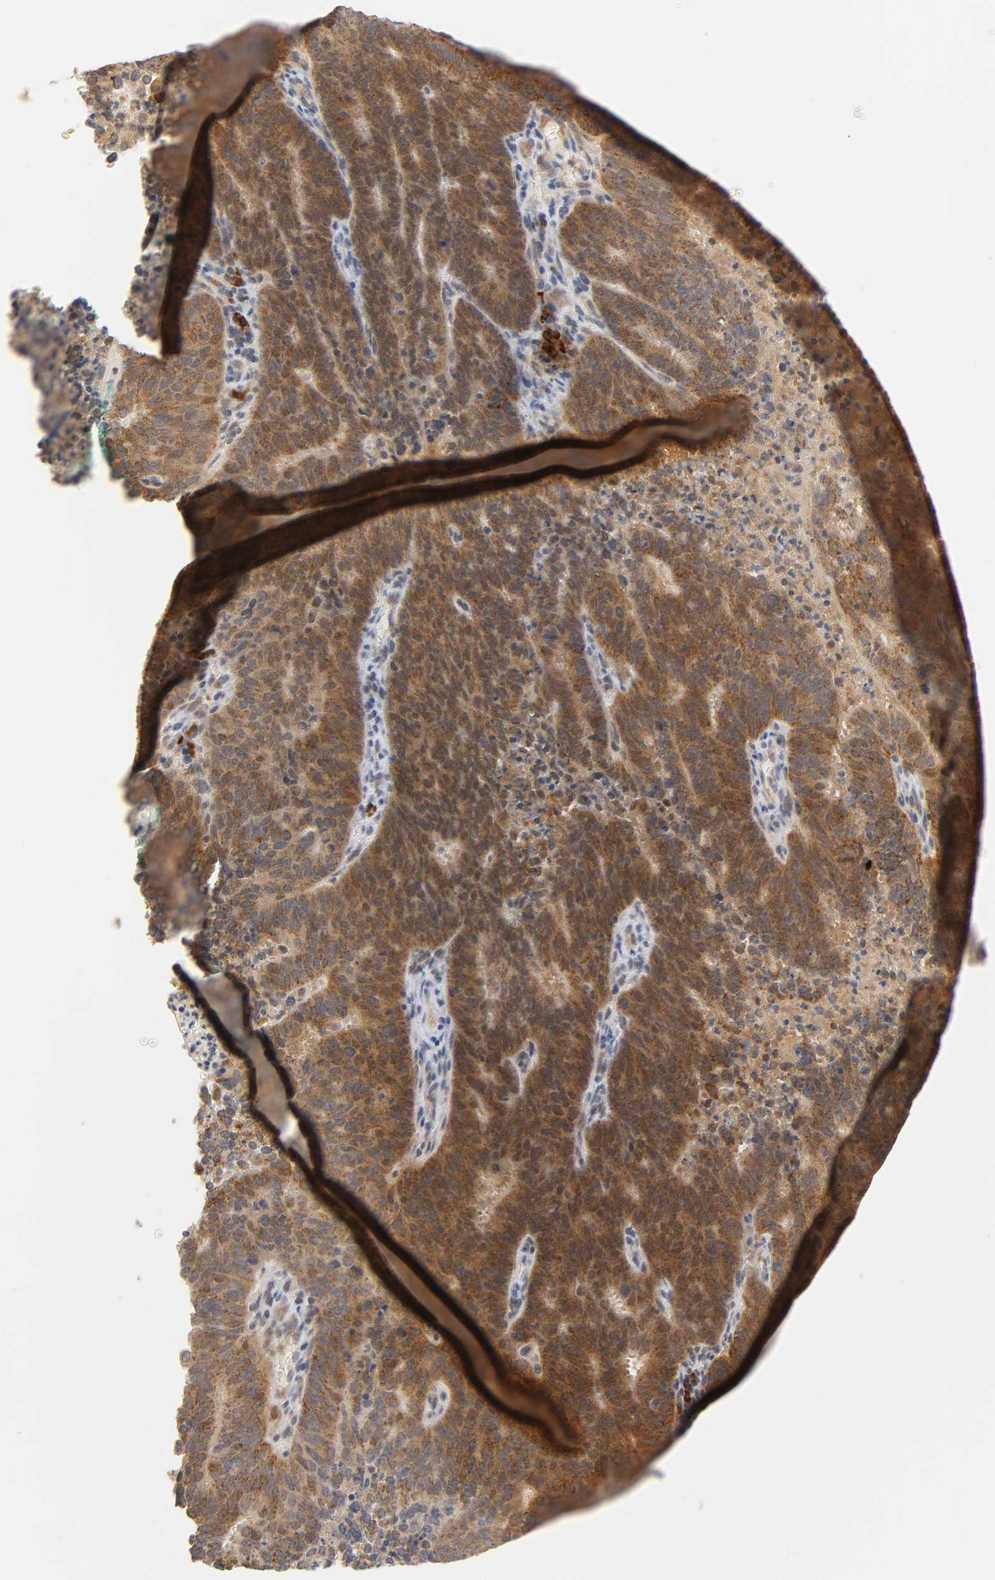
{"staining": {"intensity": "strong", "quantity": ">75%", "location": "cytoplasmic/membranous,nuclear"}, "tissue": "cervical cancer", "cell_type": "Tumor cells", "image_type": "cancer", "snomed": [{"axis": "morphology", "description": "Adenocarcinoma, NOS"}, {"axis": "topography", "description": "Cervix"}], "caption": "Immunohistochemistry histopathology image of neoplastic tissue: adenocarcinoma (cervical) stained using IHC displays high levels of strong protein expression localized specifically in the cytoplasmic/membranous and nuclear of tumor cells, appearing as a cytoplasmic/membranous and nuclear brown color.", "gene": "GSTZ1", "patient": {"sex": "female", "age": 44}}